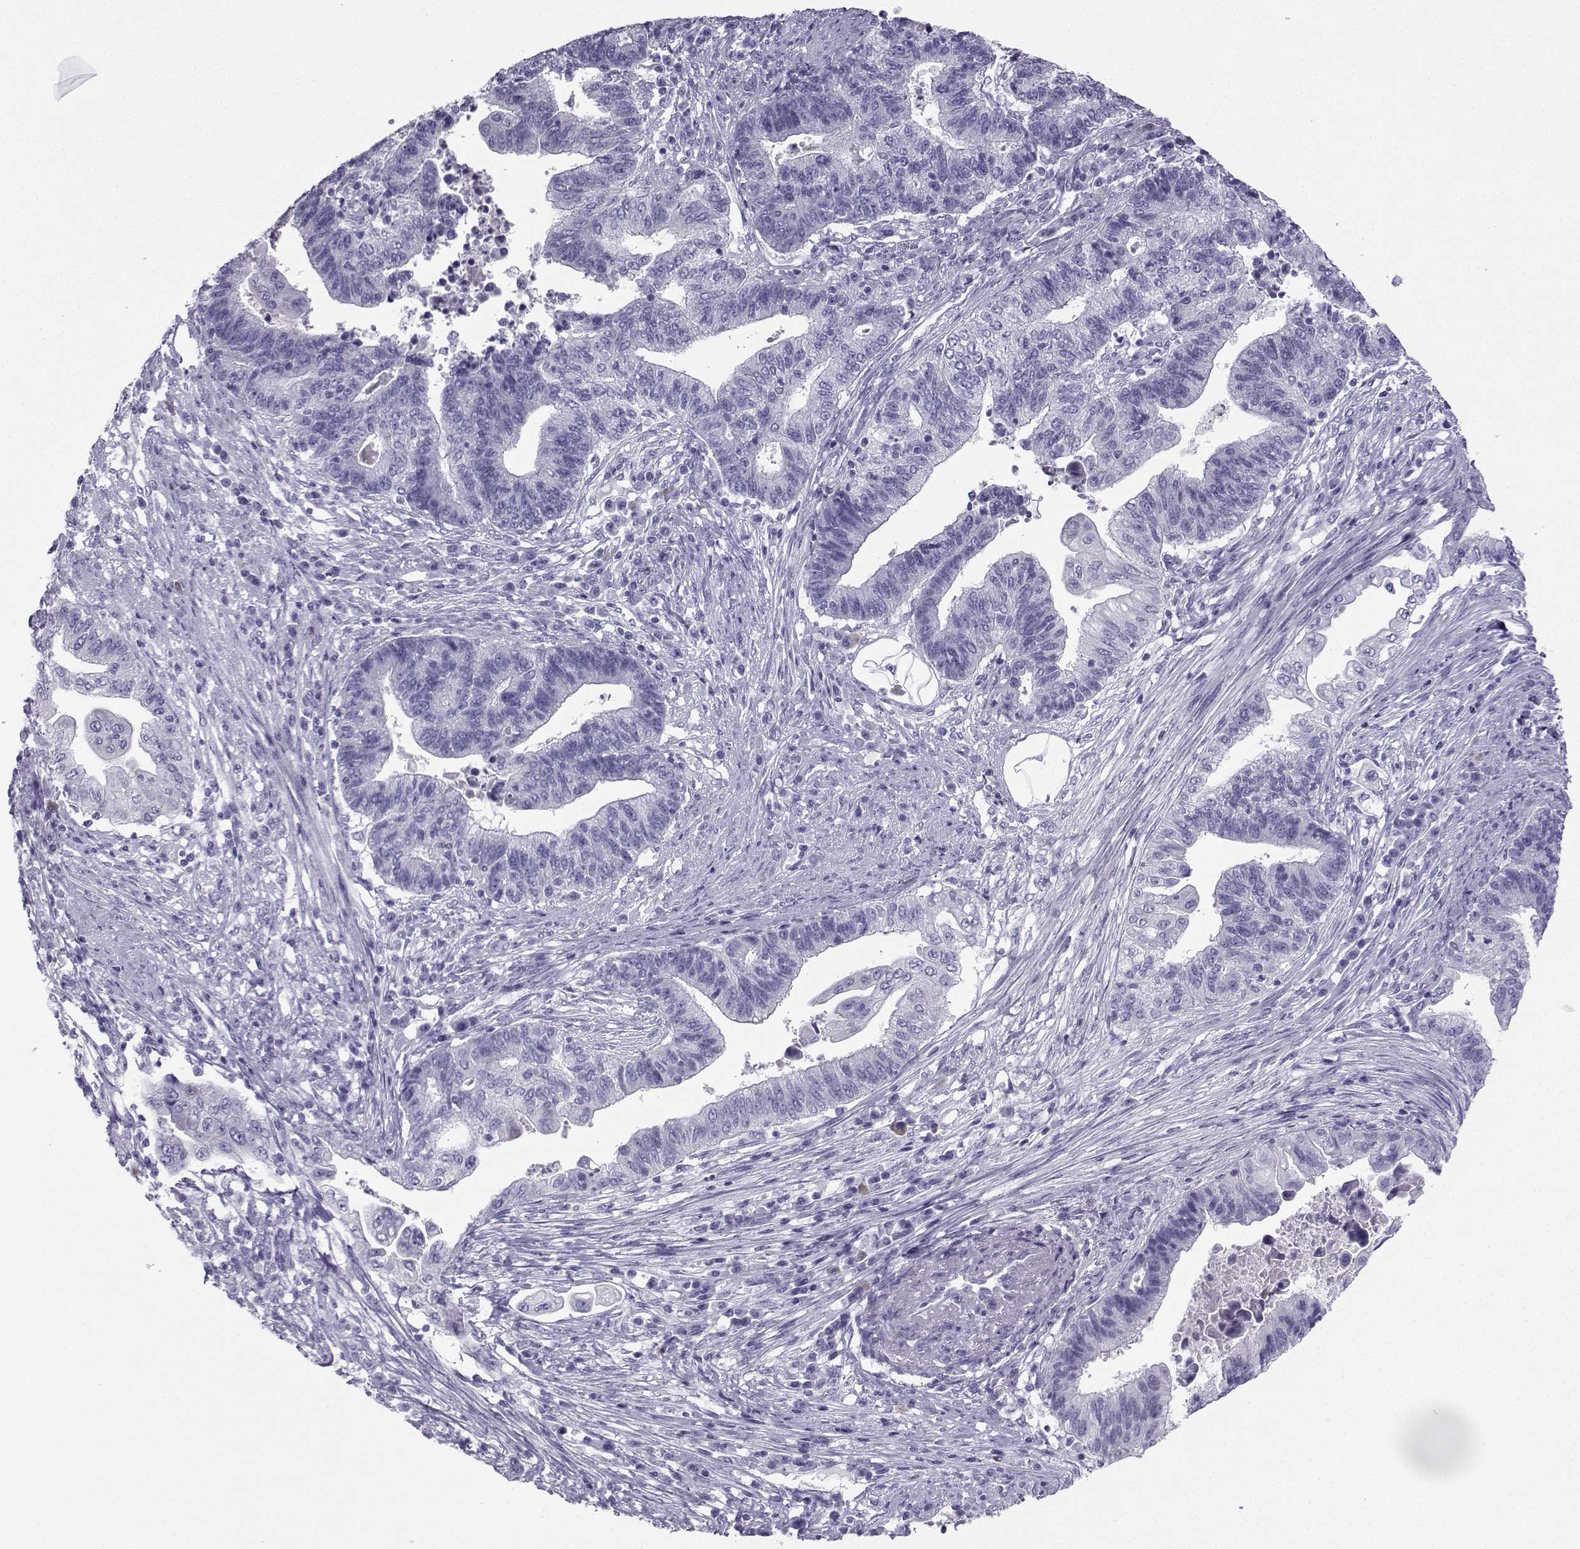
{"staining": {"intensity": "negative", "quantity": "none", "location": "none"}, "tissue": "endometrial cancer", "cell_type": "Tumor cells", "image_type": "cancer", "snomed": [{"axis": "morphology", "description": "Adenocarcinoma, NOS"}, {"axis": "topography", "description": "Uterus"}, {"axis": "topography", "description": "Endometrium"}], "caption": "DAB (3,3'-diaminobenzidine) immunohistochemical staining of endometrial adenocarcinoma reveals no significant staining in tumor cells.", "gene": "NEFL", "patient": {"sex": "female", "age": 54}}